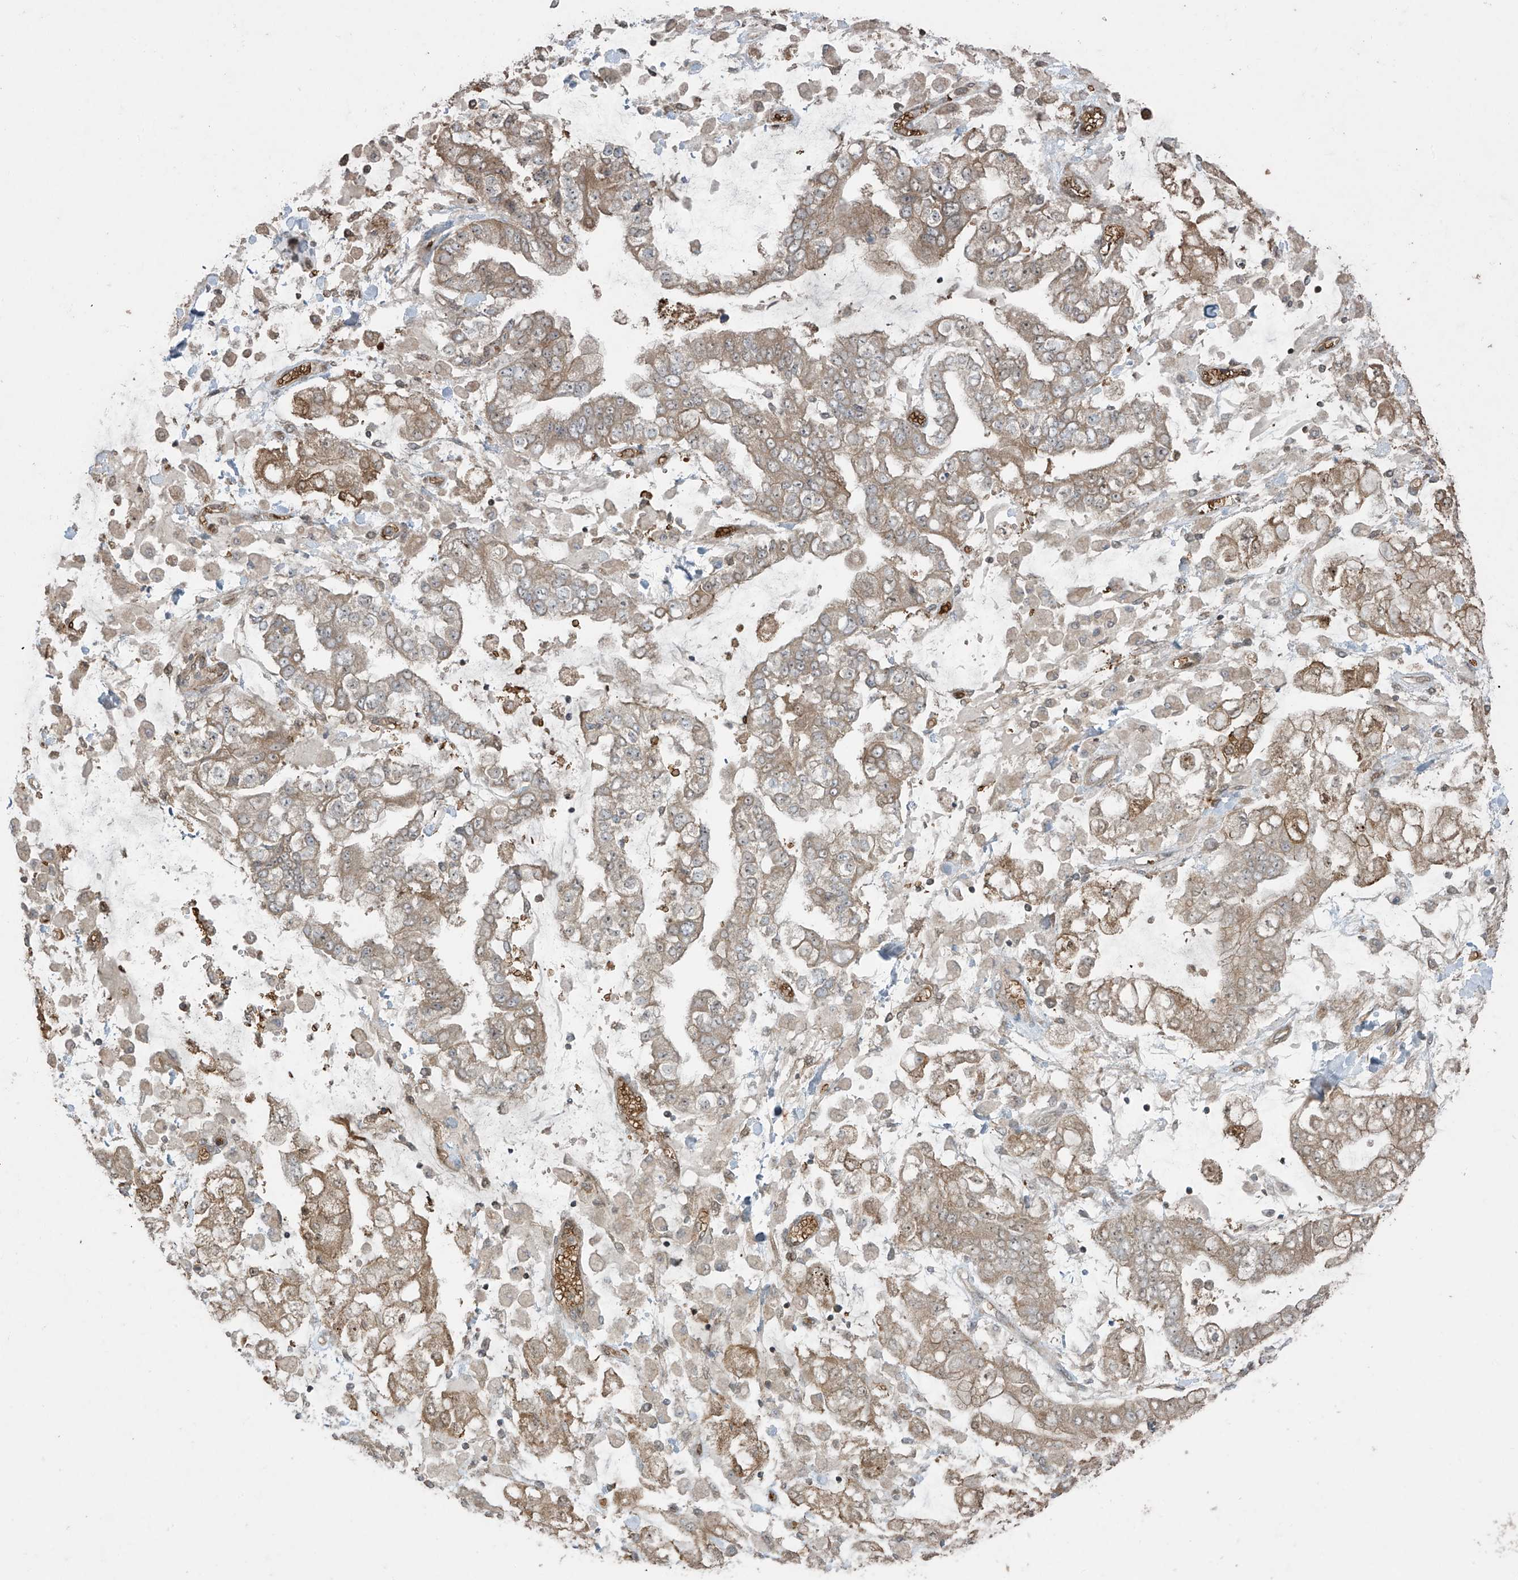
{"staining": {"intensity": "weak", "quantity": "<25%", "location": "cytoplasmic/membranous"}, "tissue": "stomach cancer", "cell_type": "Tumor cells", "image_type": "cancer", "snomed": [{"axis": "morphology", "description": "Normal tissue, NOS"}, {"axis": "morphology", "description": "Adenocarcinoma, NOS"}, {"axis": "topography", "description": "Stomach, upper"}, {"axis": "topography", "description": "Stomach"}], "caption": "Immunohistochemistry (IHC) micrograph of stomach cancer stained for a protein (brown), which displays no positivity in tumor cells.", "gene": "TTC22", "patient": {"sex": "male", "age": 76}}